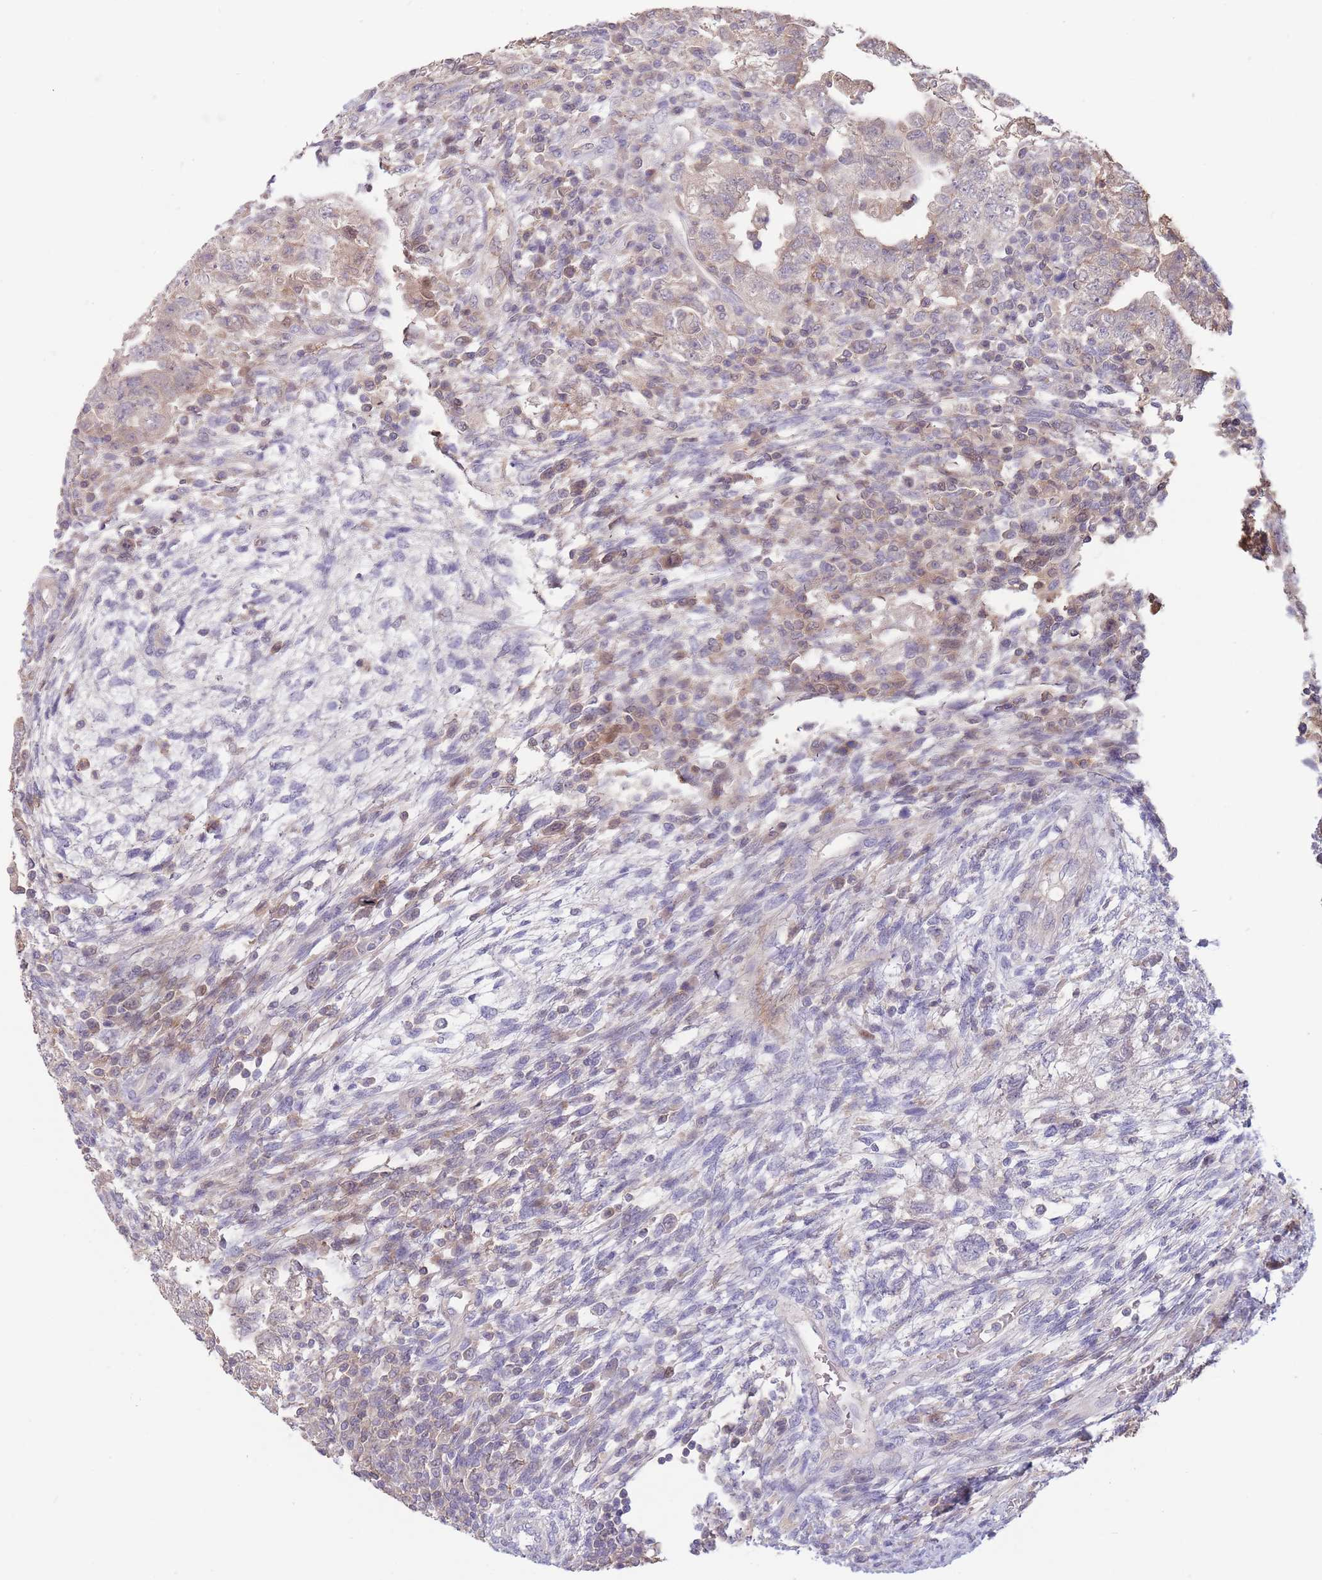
{"staining": {"intensity": "negative", "quantity": "none", "location": "none"}, "tissue": "testis cancer", "cell_type": "Tumor cells", "image_type": "cancer", "snomed": [{"axis": "morphology", "description": "Carcinoma, Embryonal, NOS"}, {"axis": "topography", "description": "Testis"}], "caption": "High magnification brightfield microscopy of testis cancer stained with DAB (3,3'-diaminobenzidine) (brown) and counterstained with hematoxylin (blue): tumor cells show no significant expression.", "gene": "ZNF304", "patient": {"sex": "male", "age": 26}}